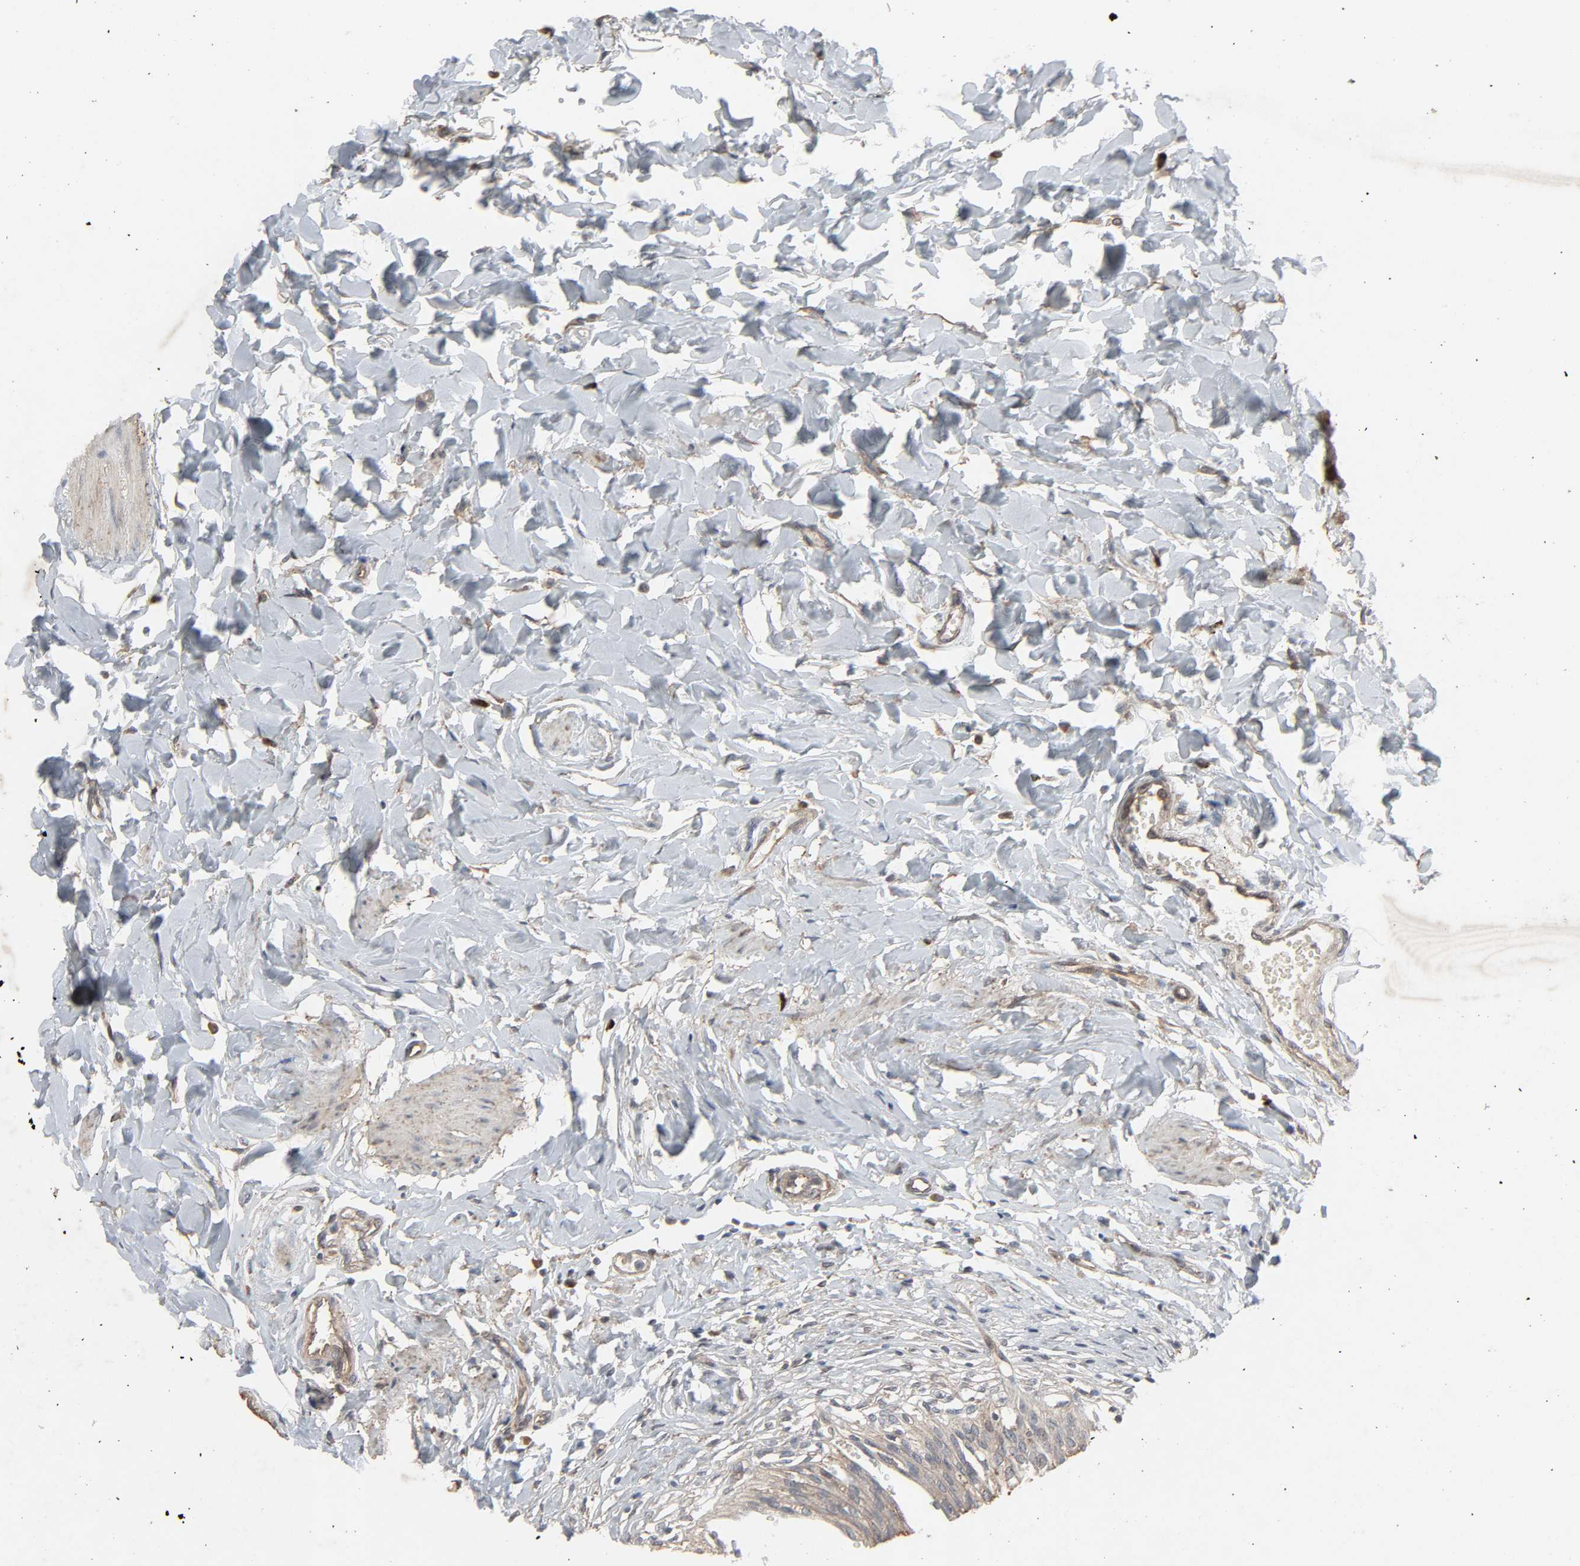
{"staining": {"intensity": "weak", "quantity": ">75%", "location": "cytoplasmic/membranous"}, "tissue": "urinary bladder", "cell_type": "Urothelial cells", "image_type": "normal", "snomed": [{"axis": "morphology", "description": "Normal tissue, NOS"}, {"axis": "topography", "description": "Urinary bladder"}], "caption": "A brown stain labels weak cytoplasmic/membranous expression of a protein in urothelial cells of unremarkable urinary bladder. (DAB IHC, brown staining for protein, blue staining for nuclei).", "gene": "ADCY4", "patient": {"sex": "female", "age": 80}}